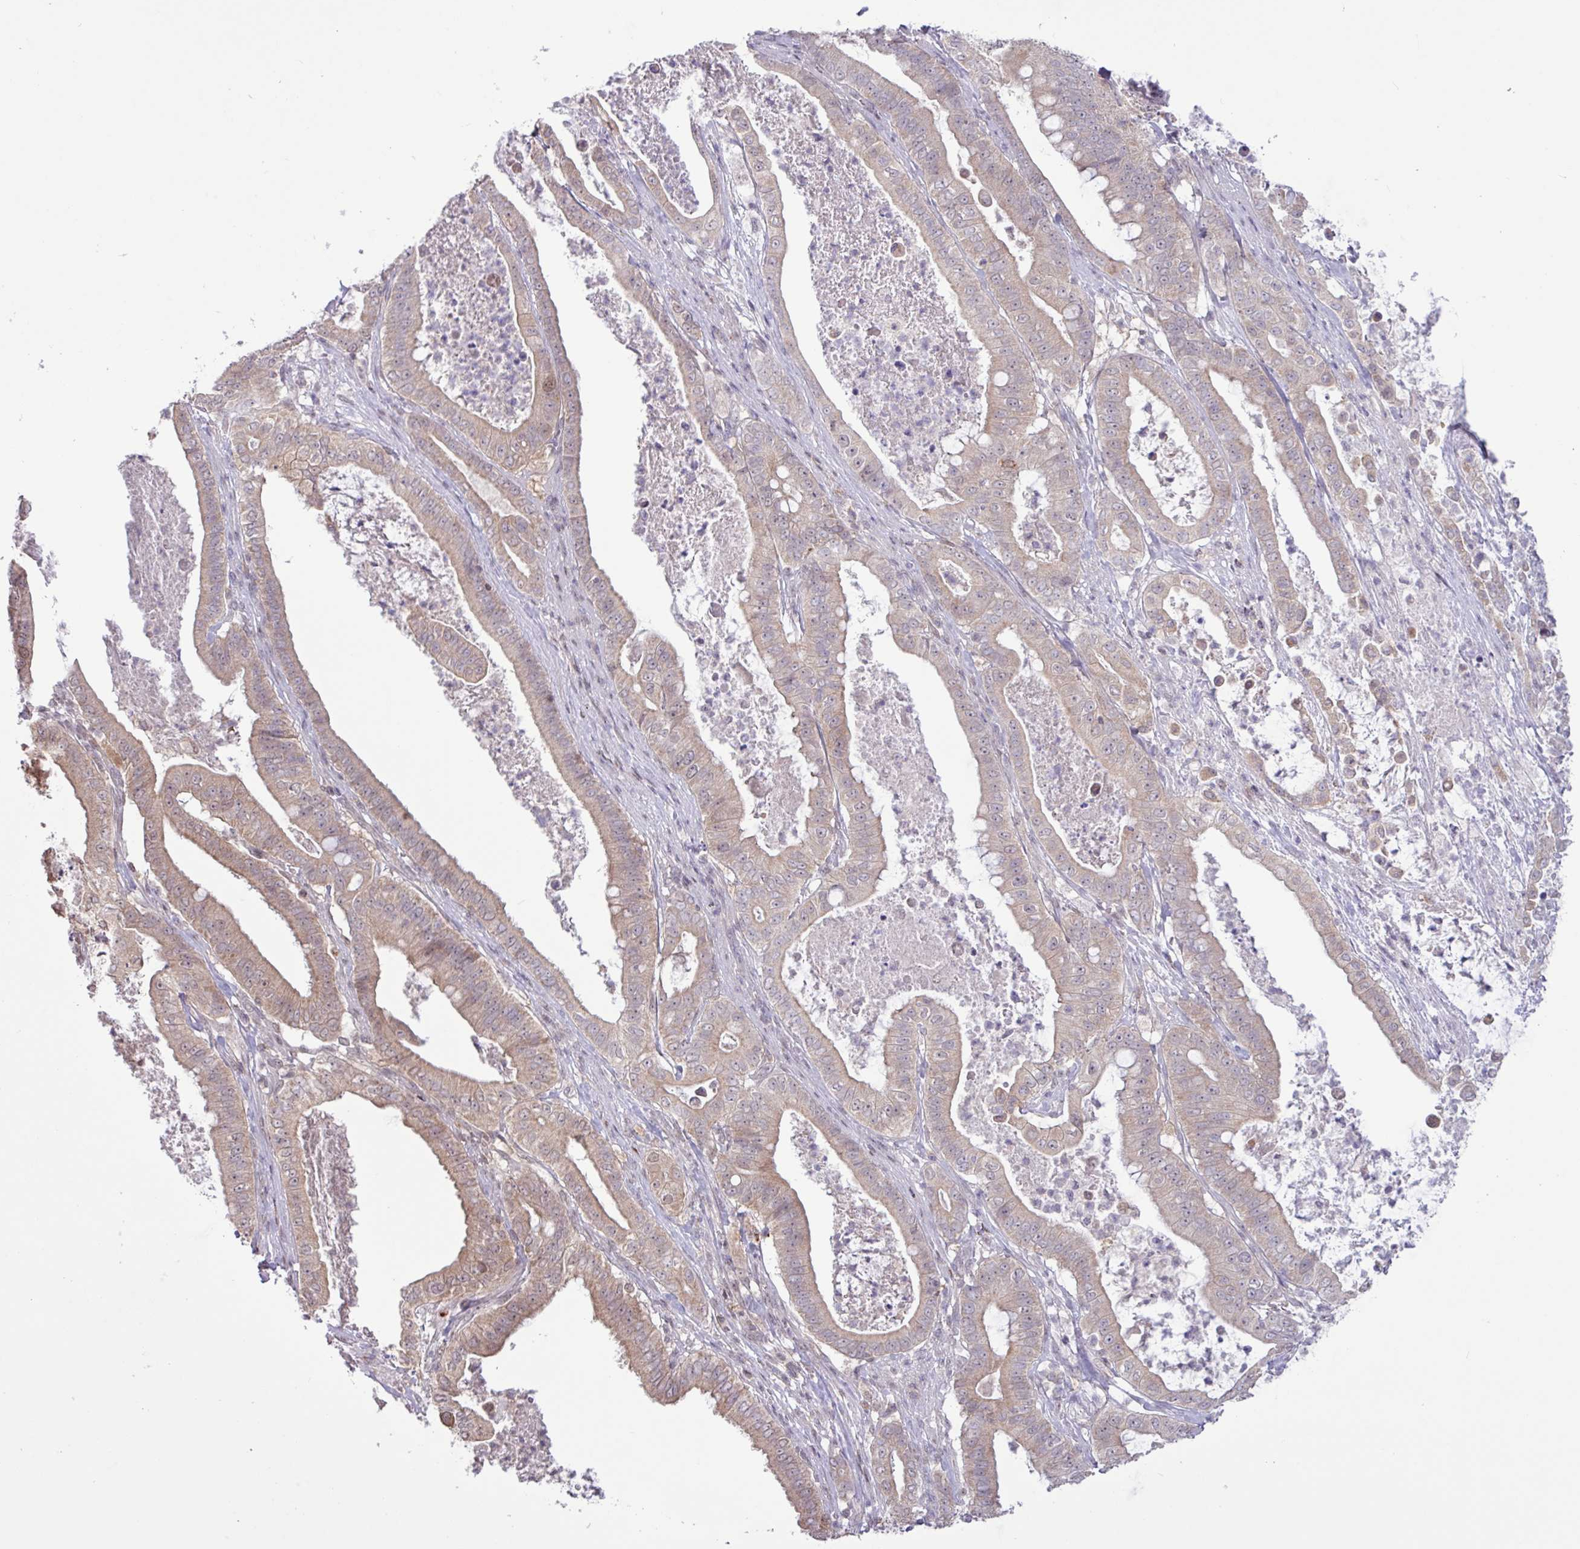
{"staining": {"intensity": "weak", "quantity": "25%-75%", "location": "cytoplasmic/membranous"}, "tissue": "pancreatic cancer", "cell_type": "Tumor cells", "image_type": "cancer", "snomed": [{"axis": "morphology", "description": "Adenocarcinoma, NOS"}, {"axis": "topography", "description": "Pancreas"}], "caption": "Tumor cells demonstrate low levels of weak cytoplasmic/membranous staining in approximately 25%-75% of cells in human adenocarcinoma (pancreatic). Nuclei are stained in blue.", "gene": "RTL3", "patient": {"sex": "male", "age": 71}}